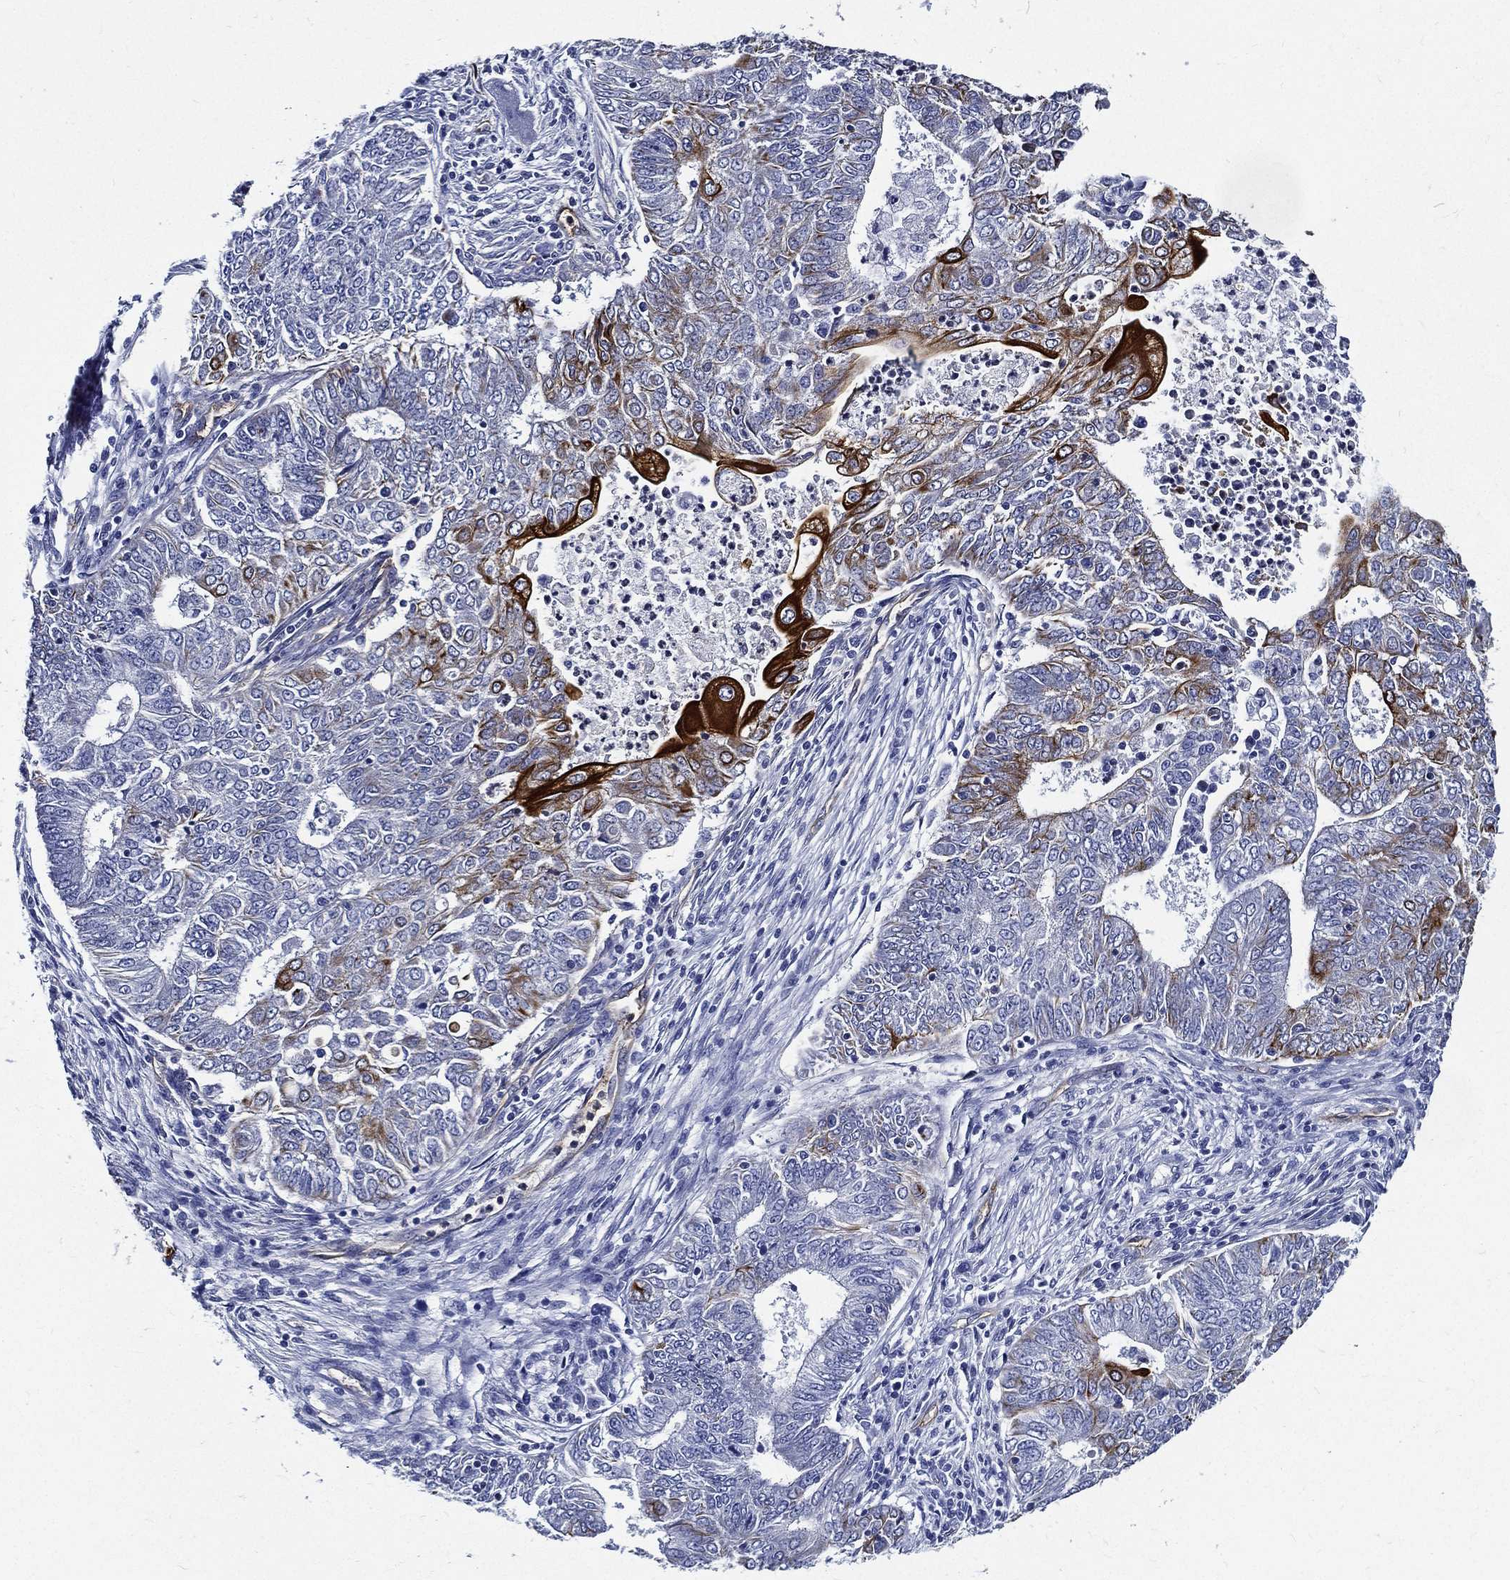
{"staining": {"intensity": "strong", "quantity": "<25%", "location": "cytoplasmic/membranous"}, "tissue": "endometrial cancer", "cell_type": "Tumor cells", "image_type": "cancer", "snomed": [{"axis": "morphology", "description": "Adenocarcinoma, NOS"}, {"axis": "topography", "description": "Endometrium"}], "caption": "Endometrial cancer (adenocarcinoma) stained with a brown dye exhibits strong cytoplasmic/membranous positive expression in about <25% of tumor cells.", "gene": "NEDD9", "patient": {"sex": "female", "age": 62}}